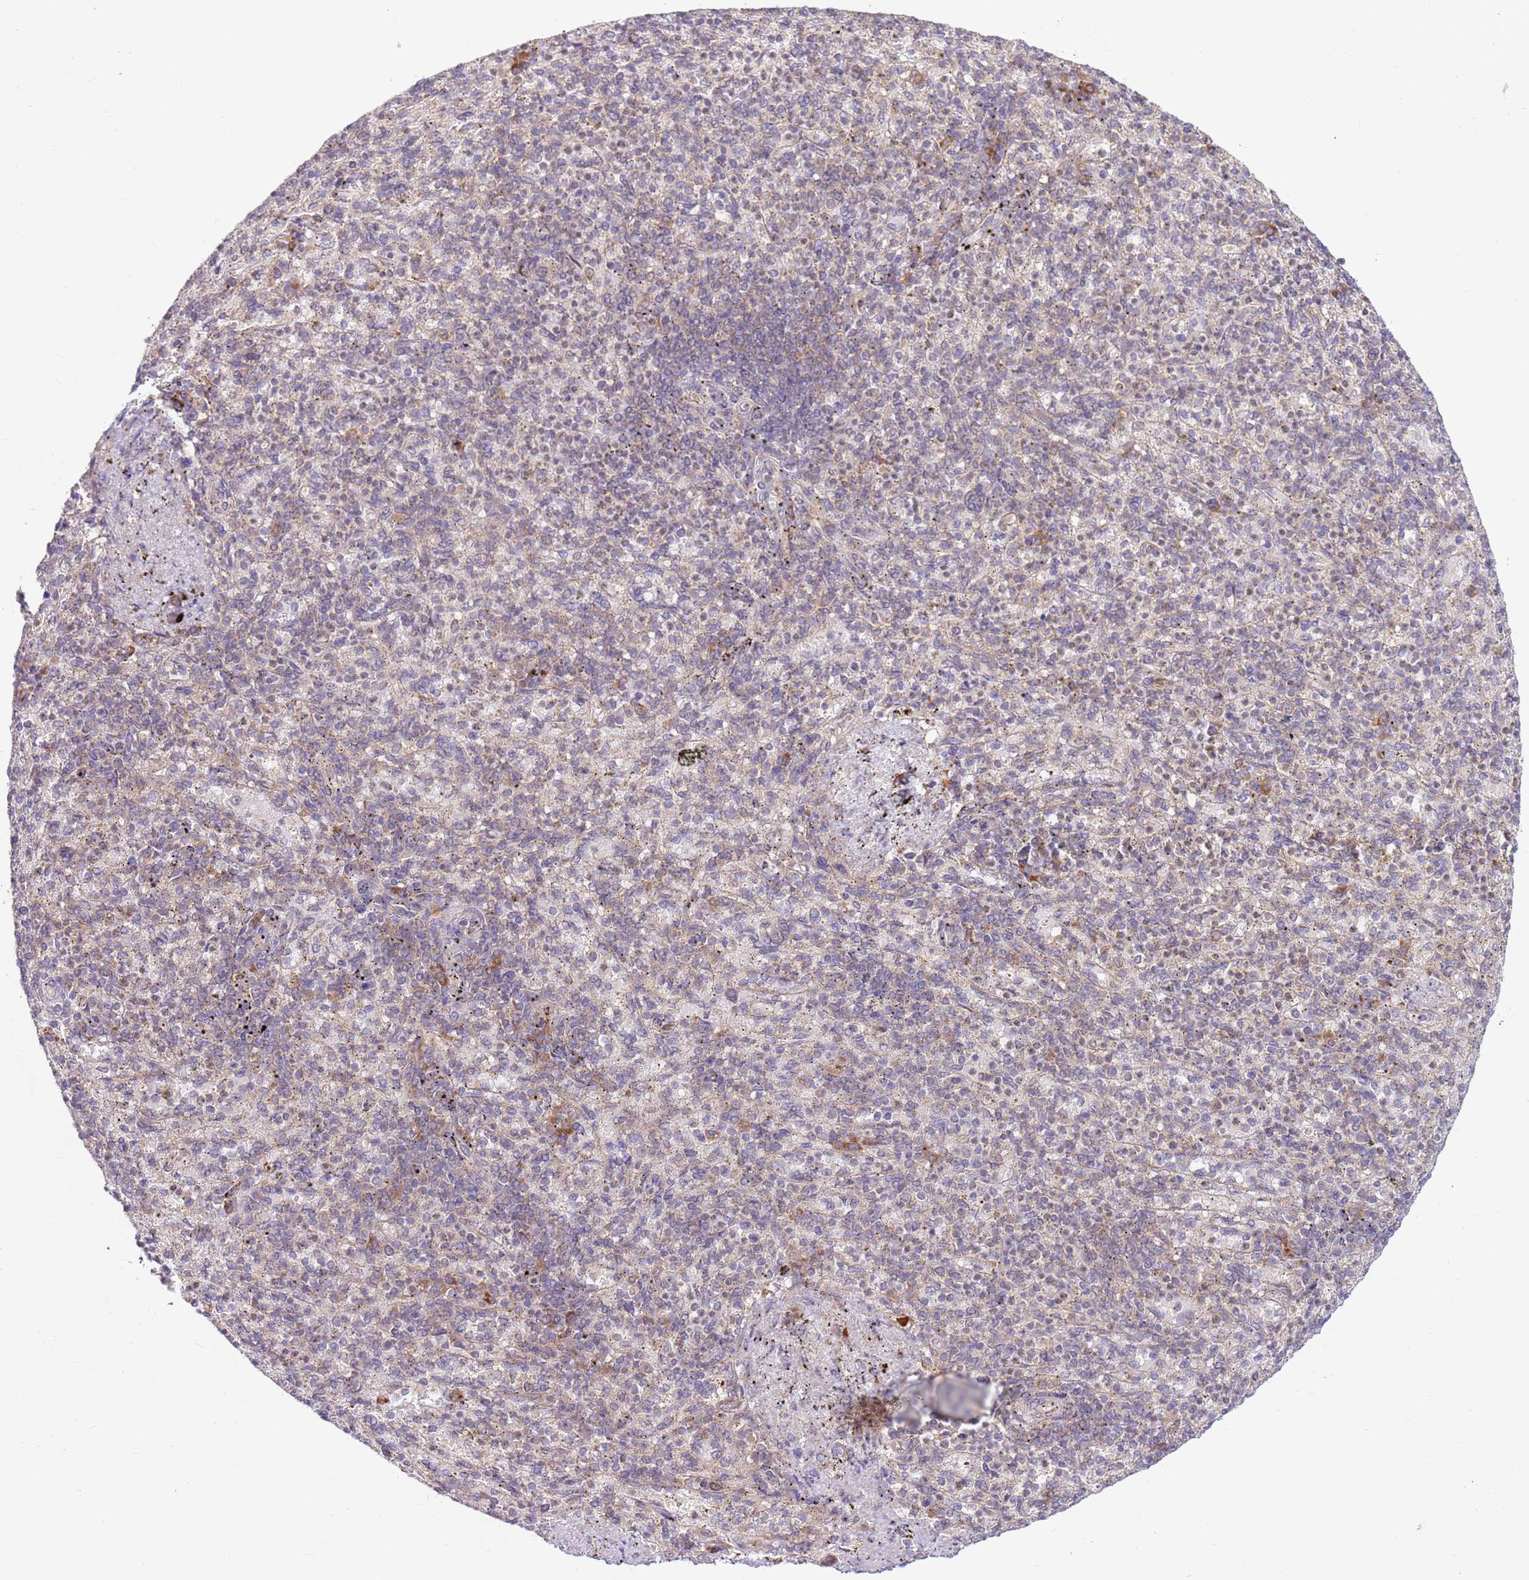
{"staining": {"intensity": "moderate", "quantity": "<25%", "location": "cytoplasmic/membranous"}, "tissue": "spleen", "cell_type": "Cells in red pulp", "image_type": "normal", "snomed": [{"axis": "morphology", "description": "Normal tissue, NOS"}, {"axis": "topography", "description": "Spleen"}], "caption": "A high-resolution image shows immunohistochemistry (IHC) staining of unremarkable spleen, which demonstrates moderate cytoplasmic/membranous expression in approximately <25% of cells in red pulp. The staining is performed using DAB (3,3'-diaminobenzidine) brown chromogen to label protein expression. The nuclei are counter-stained blue using hematoxylin.", "gene": "DDX19B", "patient": {"sex": "female", "age": 74}}